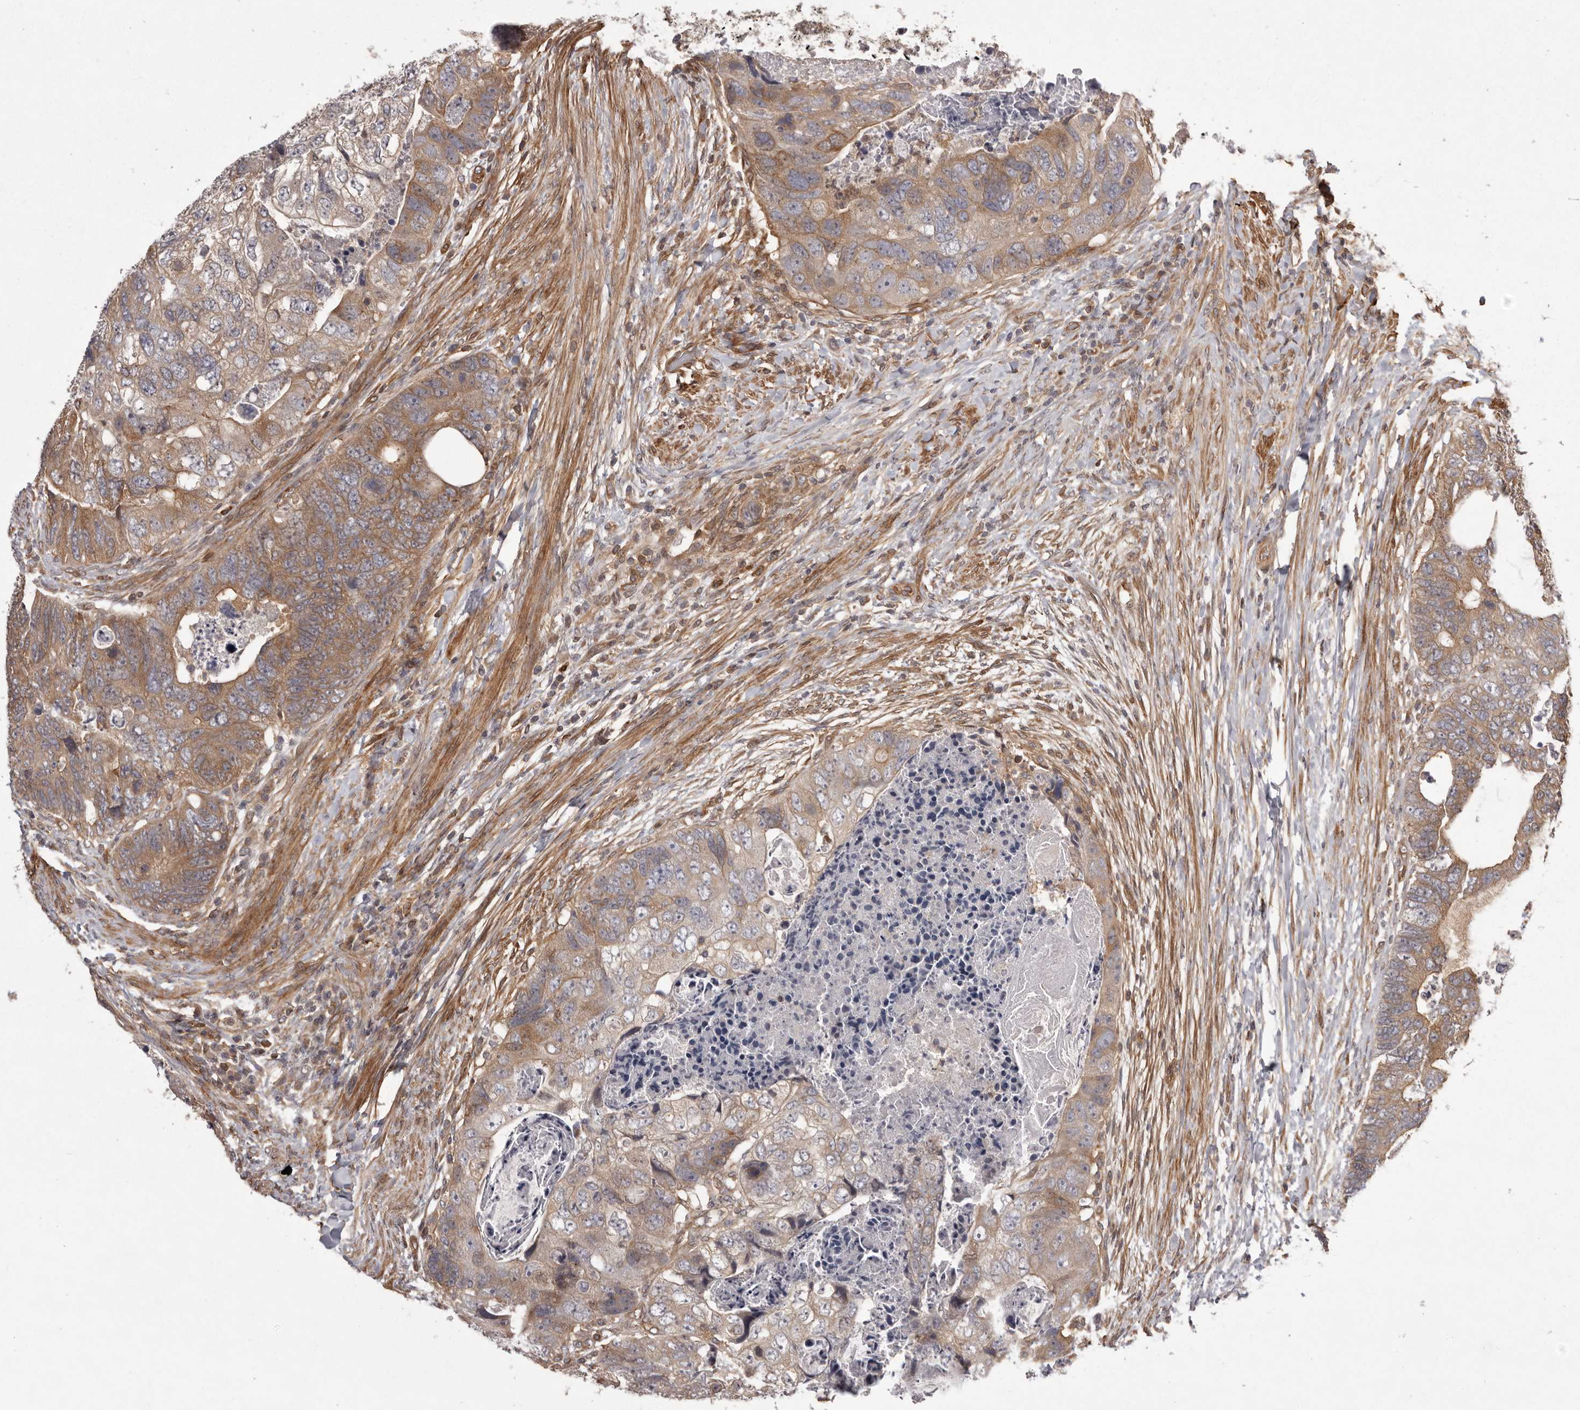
{"staining": {"intensity": "moderate", "quantity": ">75%", "location": "cytoplasmic/membranous"}, "tissue": "colorectal cancer", "cell_type": "Tumor cells", "image_type": "cancer", "snomed": [{"axis": "morphology", "description": "Adenocarcinoma, NOS"}, {"axis": "topography", "description": "Rectum"}], "caption": "Adenocarcinoma (colorectal) stained with a protein marker reveals moderate staining in tumor cells.", "gene": "NFKBIA", "patient": {"sex": "male", "age": 59}}